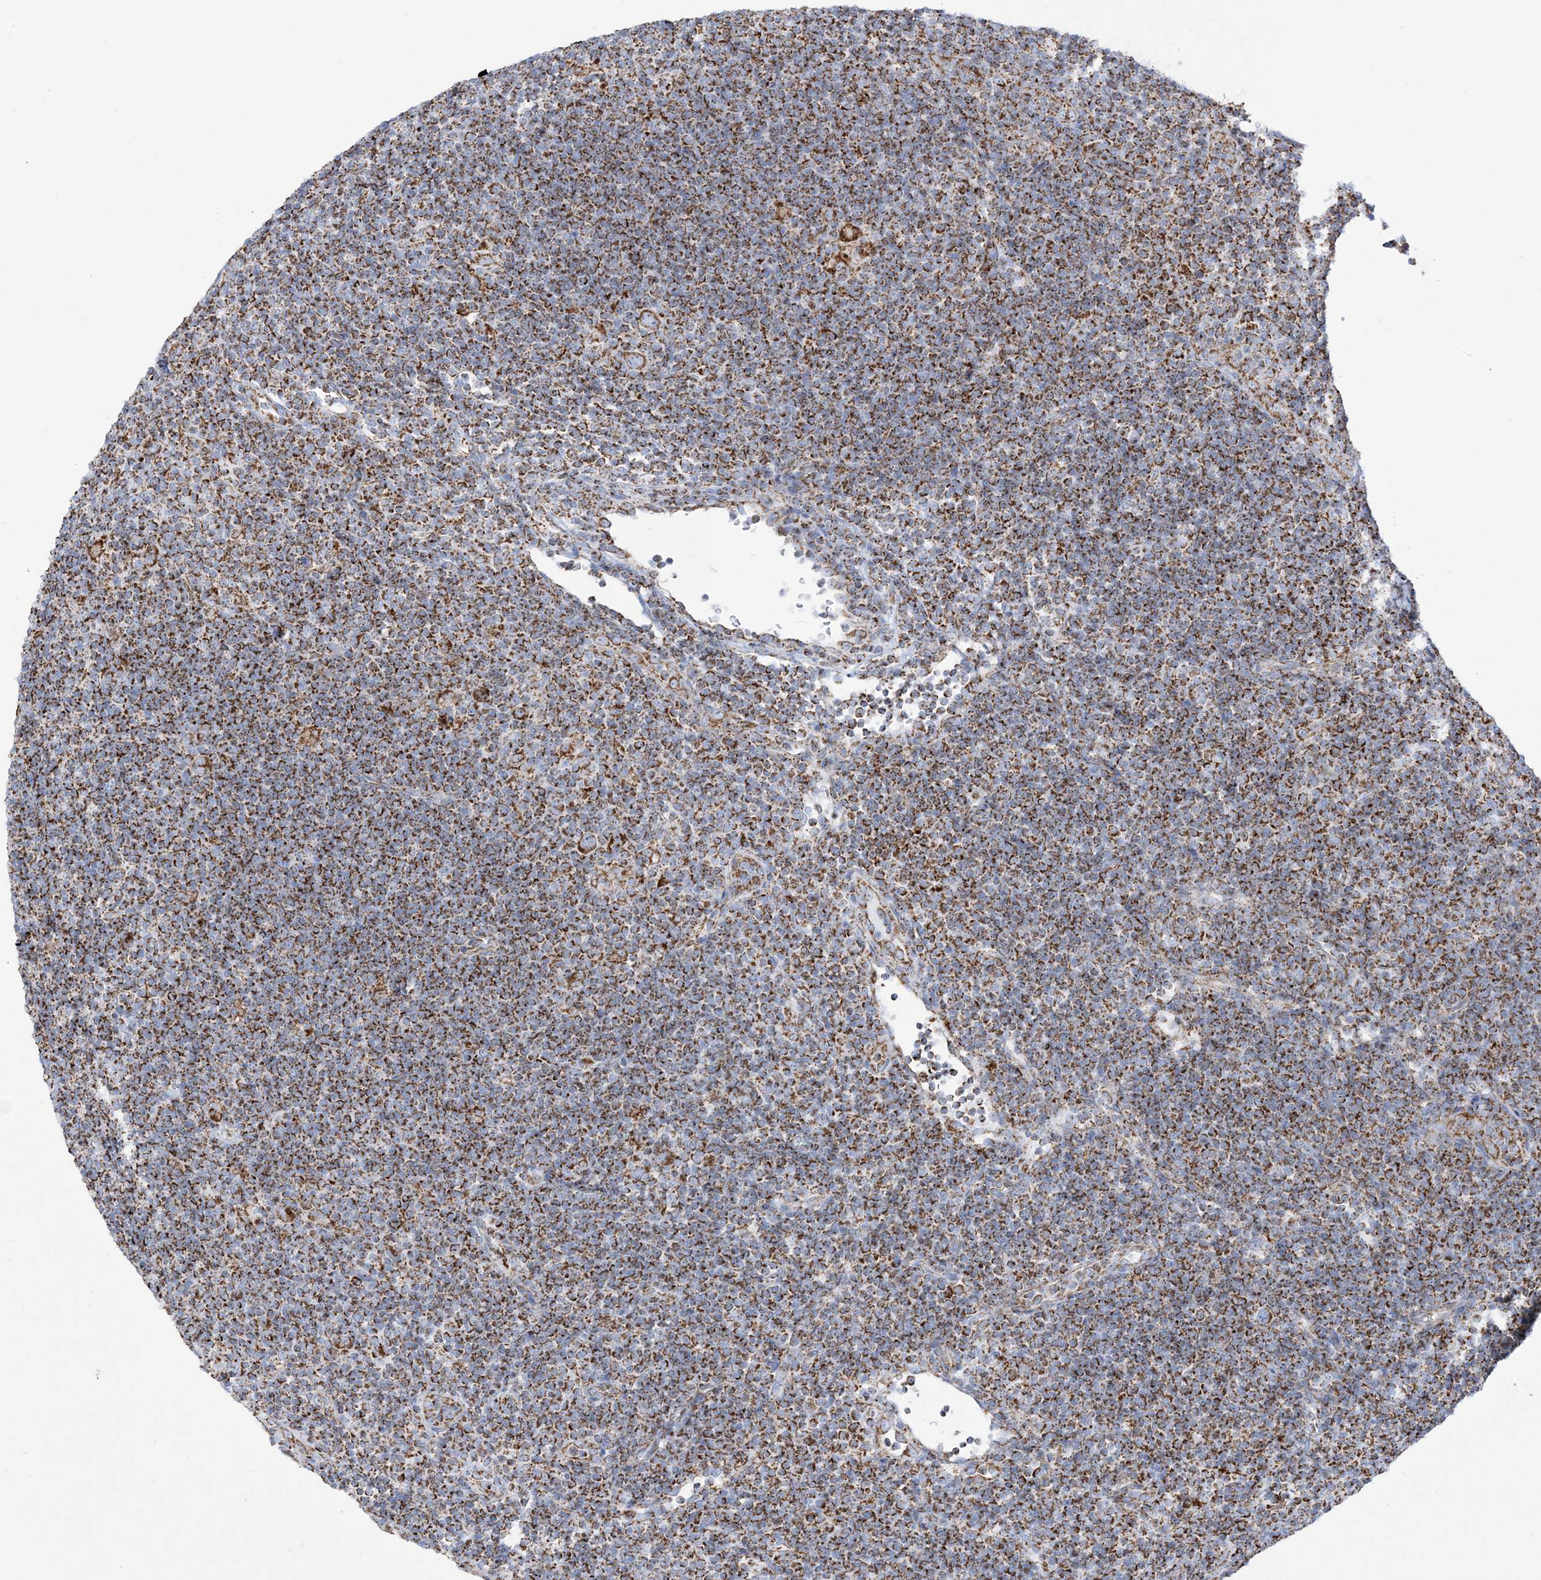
{"staining": {"intensity": "moderate", "quantity": ">75%", "location": "cytoplasmic/membranous"}, "tissue": "lymphoma", "cell_type": "Tumor cells", "image_type": "cancer", "snomed": [{"axis": "morphology", "description": "Hodgkin's disease, NOS"}, {"axis": "topography", "description": "Lymph node"}], "caption": "High-power microscopy captured an immunohistochemistry image of lymphoma, revealing moderate cytoplasmic/membranous positivity in about >75% of tumor cells.", "gene": "SAMM50", "patient": {"sex": "female", "age": 57}}